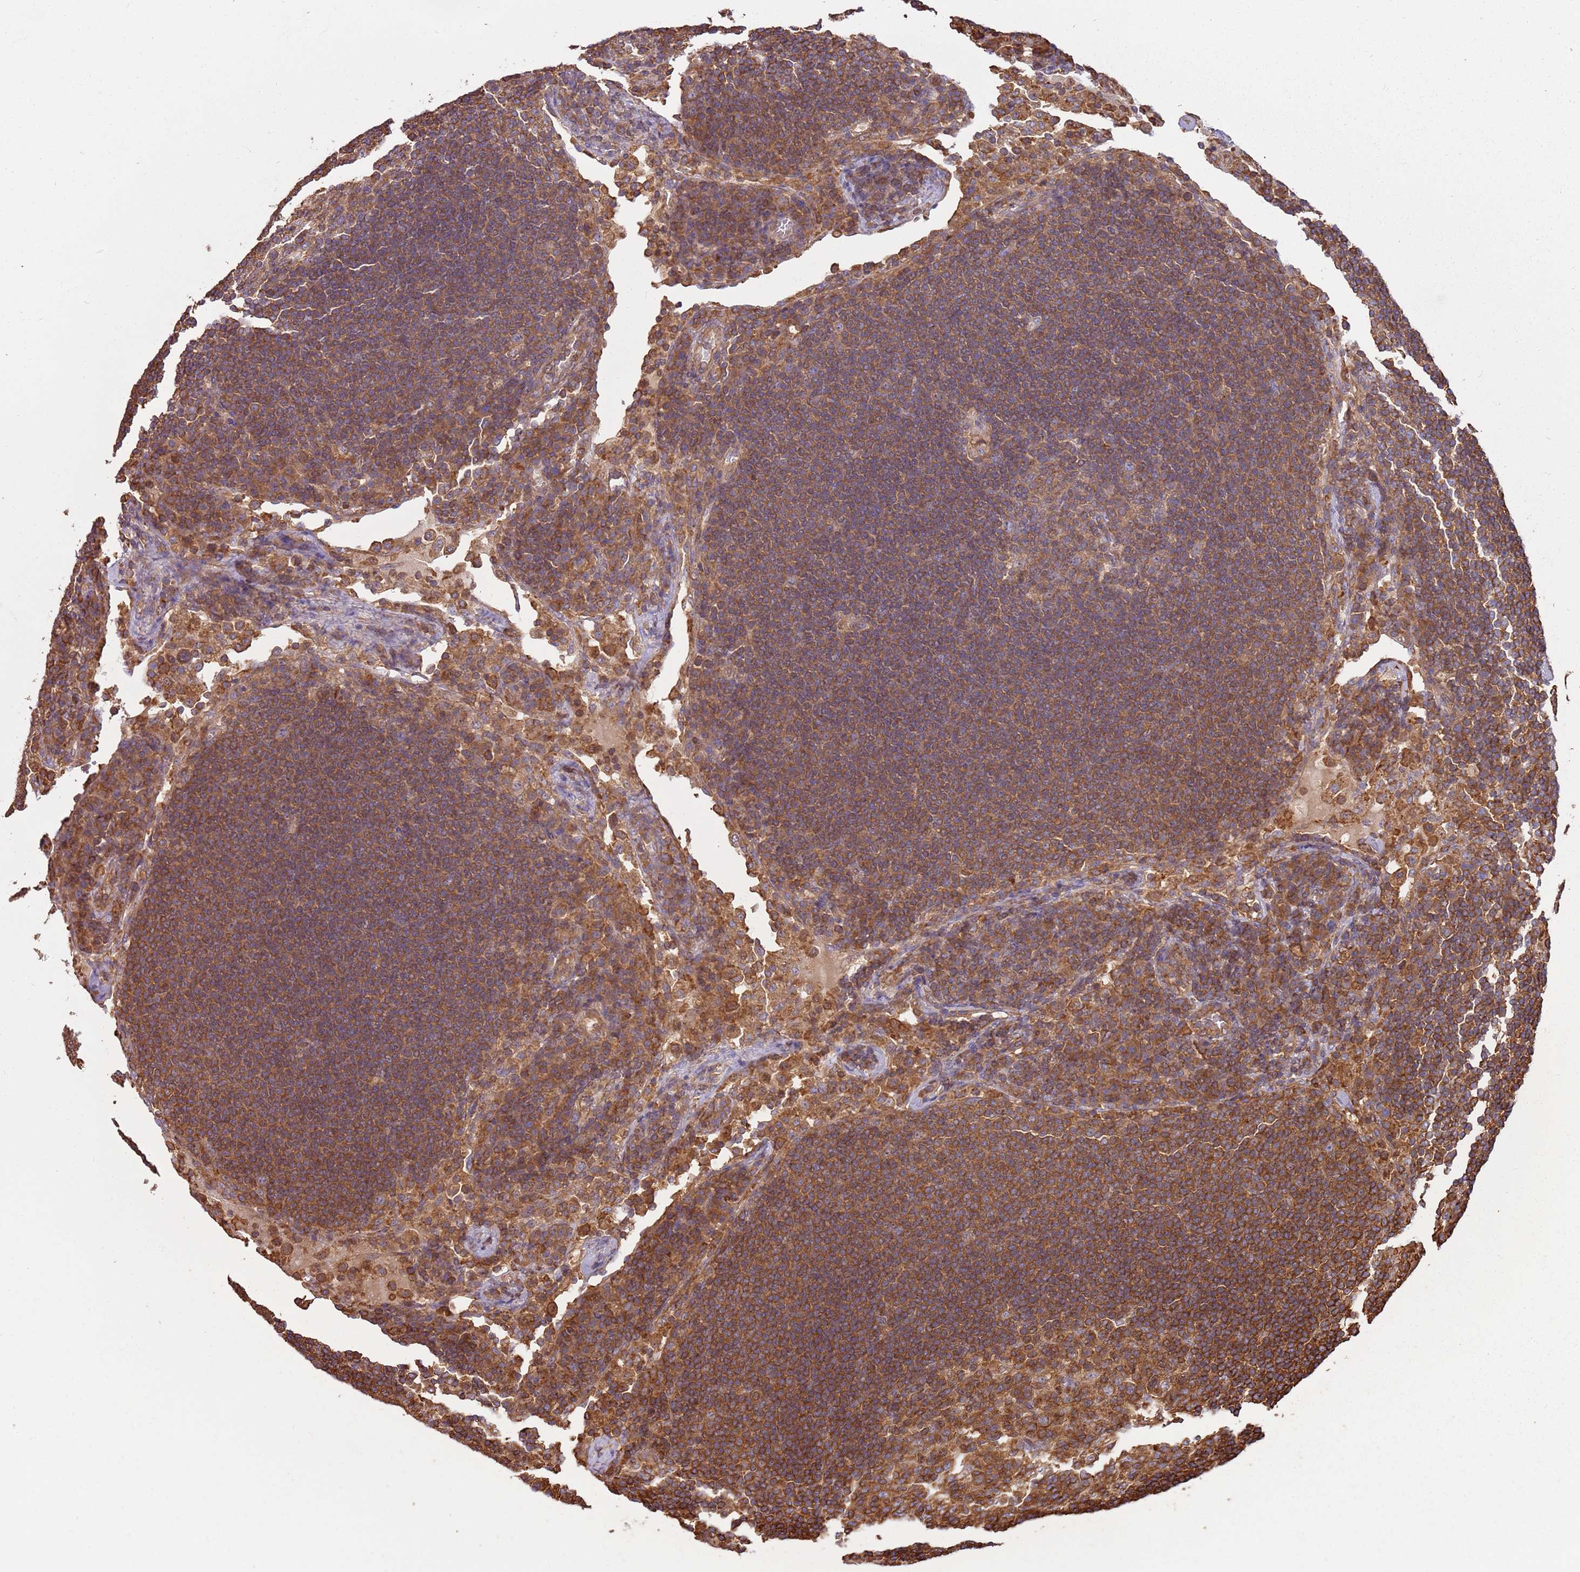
{"staining": {"intensity": "moderate", "quantity": ">75%", "location": "cytoplasmic/membranous"}, "tissue": "lymph node", "cell_type": "Germinal center cells", "image_type": "normal", "snomed": [{"axis": "morphology", "description": "Normal tissue, NOS"}, {"axis": "topography", "description": "Lymph node"}], "caption": "The photomicrograph demonstrates staining of normal lymph node, revealing moderate cytoplasmic/membranous protein staining (brown color) within germinal center cells.", "gene": "ACVR2A", "patient": {"sex": "female", "age": 53}}